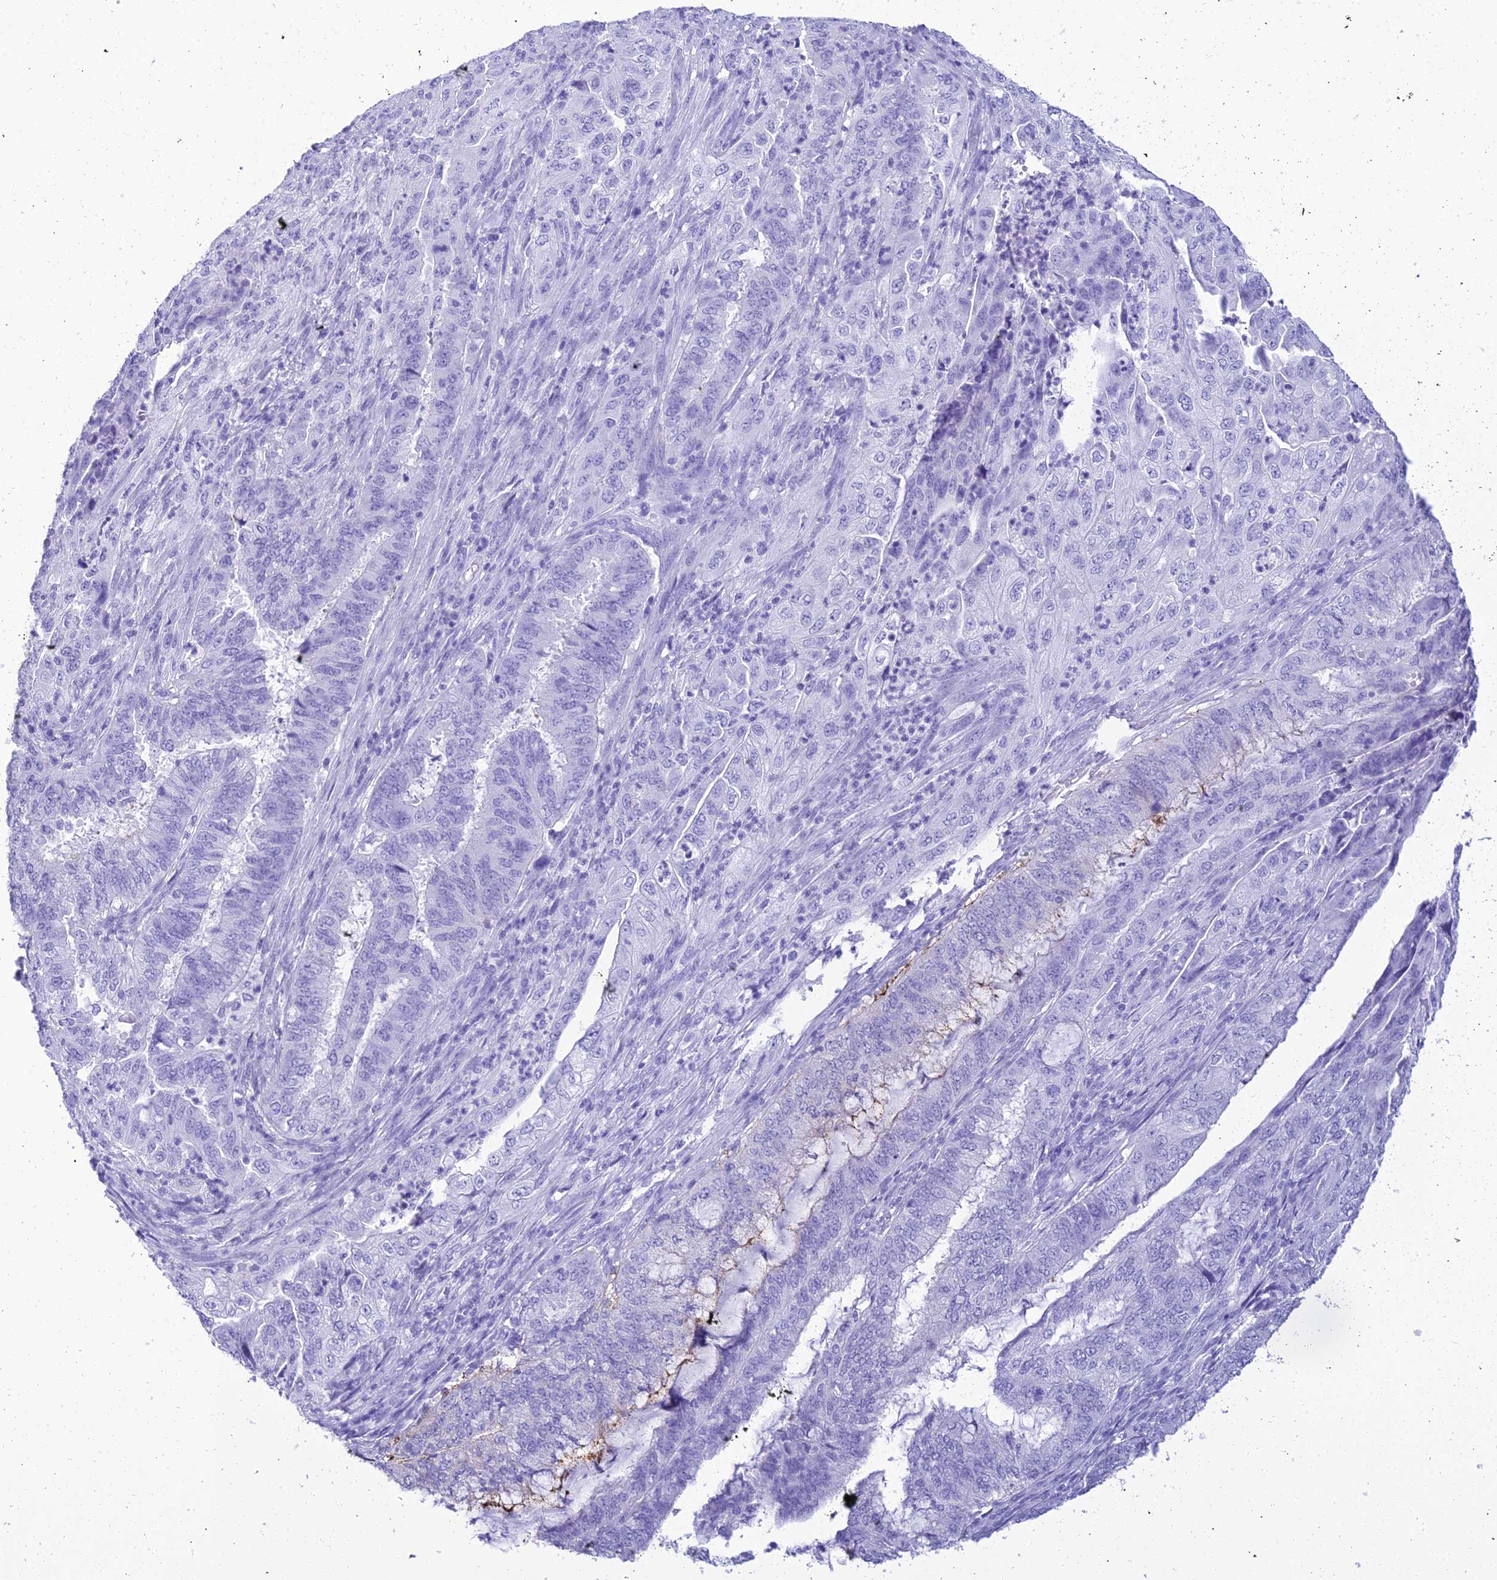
{"staining": {"intensity": "negative", "quantity": "none", "location": "none"}, "tissue": "endometrial cancer", "cell_type": "Tumor cells", "image_type": "cancer", "snomed": [{"axis": "morphology", "description": "Adenocarcinoma, NOS"}, {"axis": "topography", "description": "Endometrium"}], "caption": "This is an immunohistochemistry (IHC) micrograph of adenocarcinoma (endometrial). There is no positivity in tumor cells.", "gene": "ZNF442", "patient": {"sex": "female", "age": 51}}